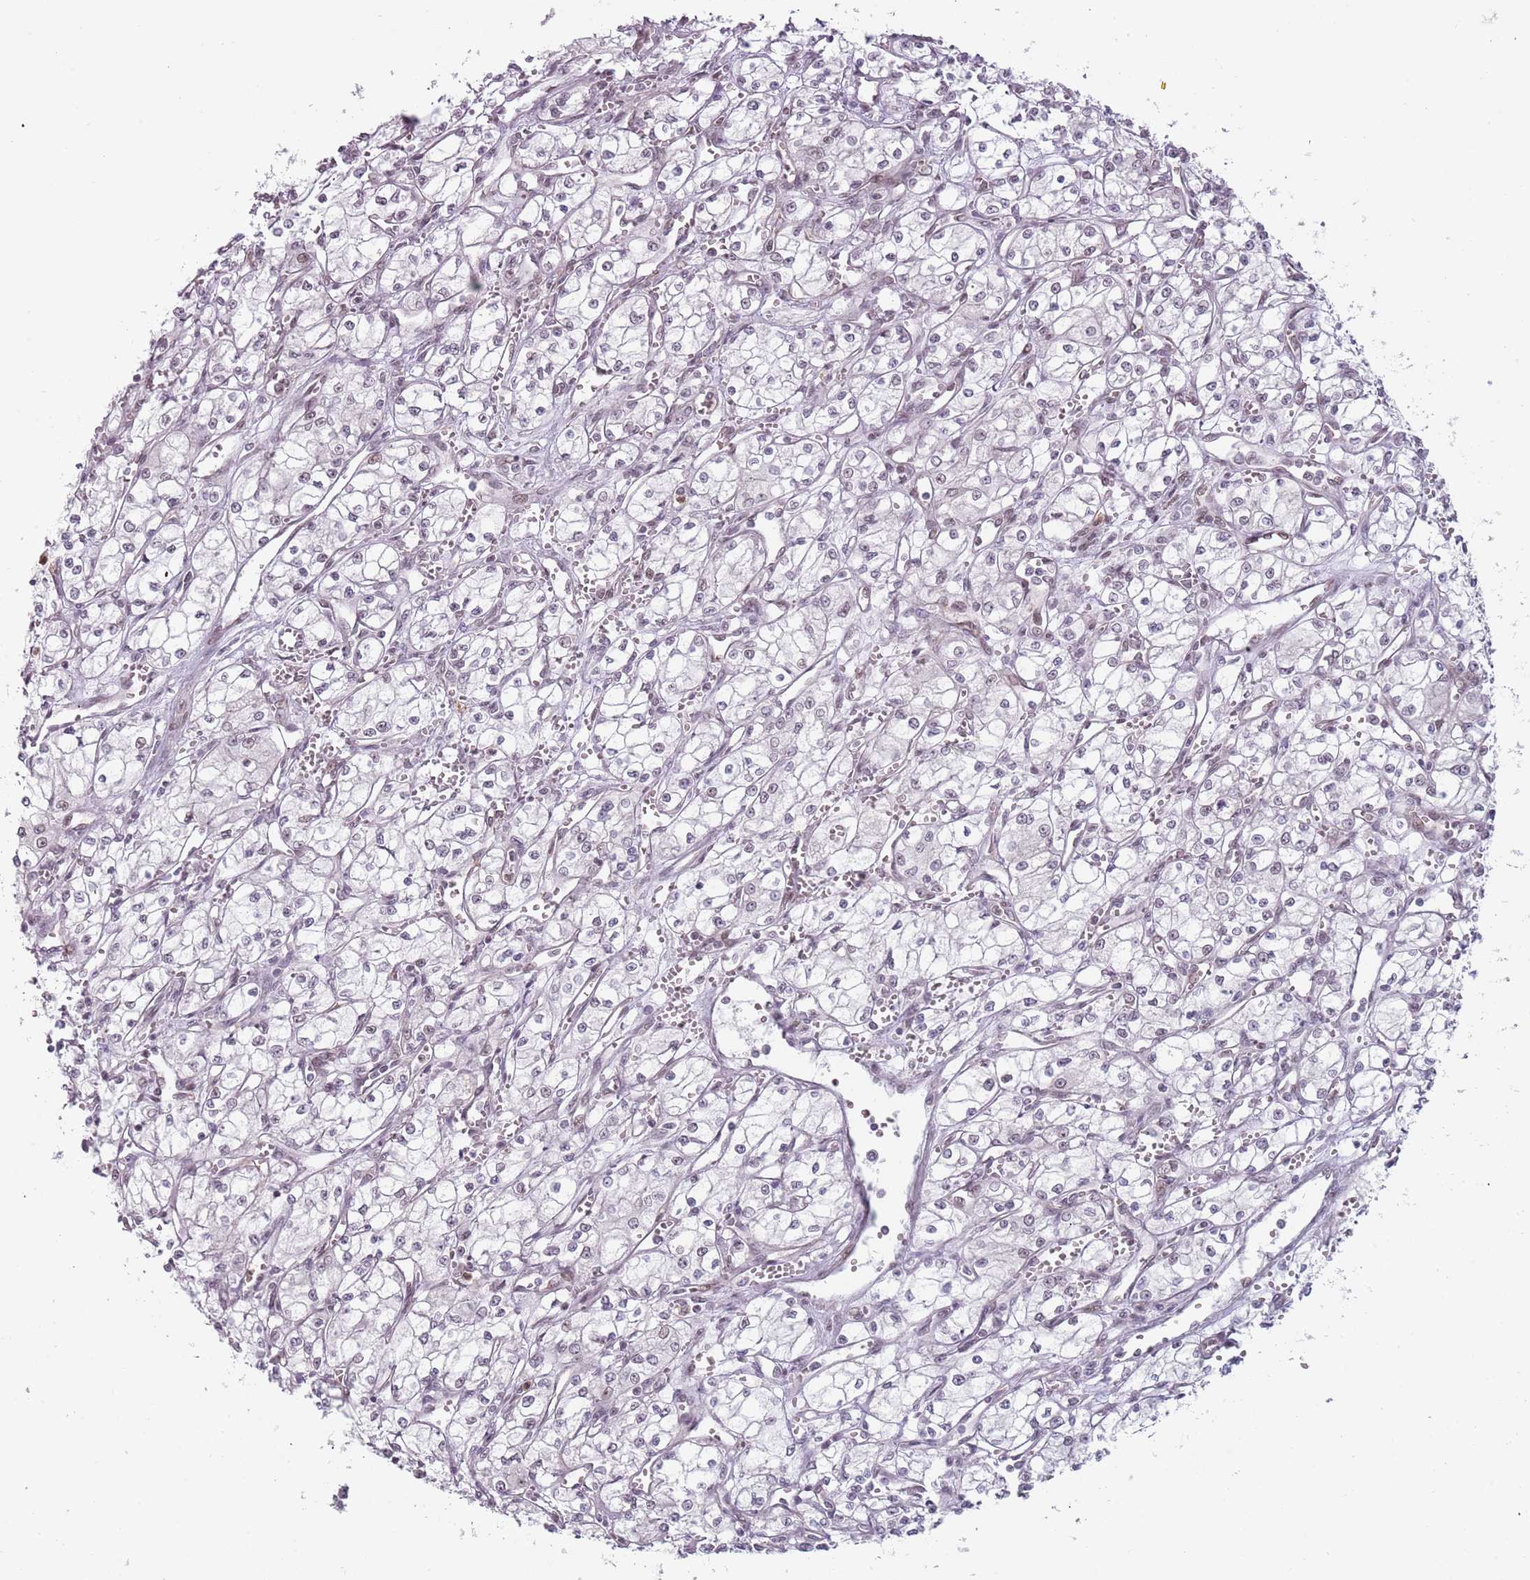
{"staining": {"intensity": "negative", "quantity": "none", "location": "none"}, "tissue": "renal cancer", "cell_type": "Tumor cells", "image_type": "cancer", "snomed": [{"axis": "morphology", "description": "Adenocarcinoma, NOS"}, {"axis": "topography", "description": "Kidney"}], "caption": "DAB immunohistochemical staining of human adenocarcinoma (renal) reveals no significant staining in tumor cells.", "gene": "REXO4", "patient": {"sex": "male", "age": 59}}